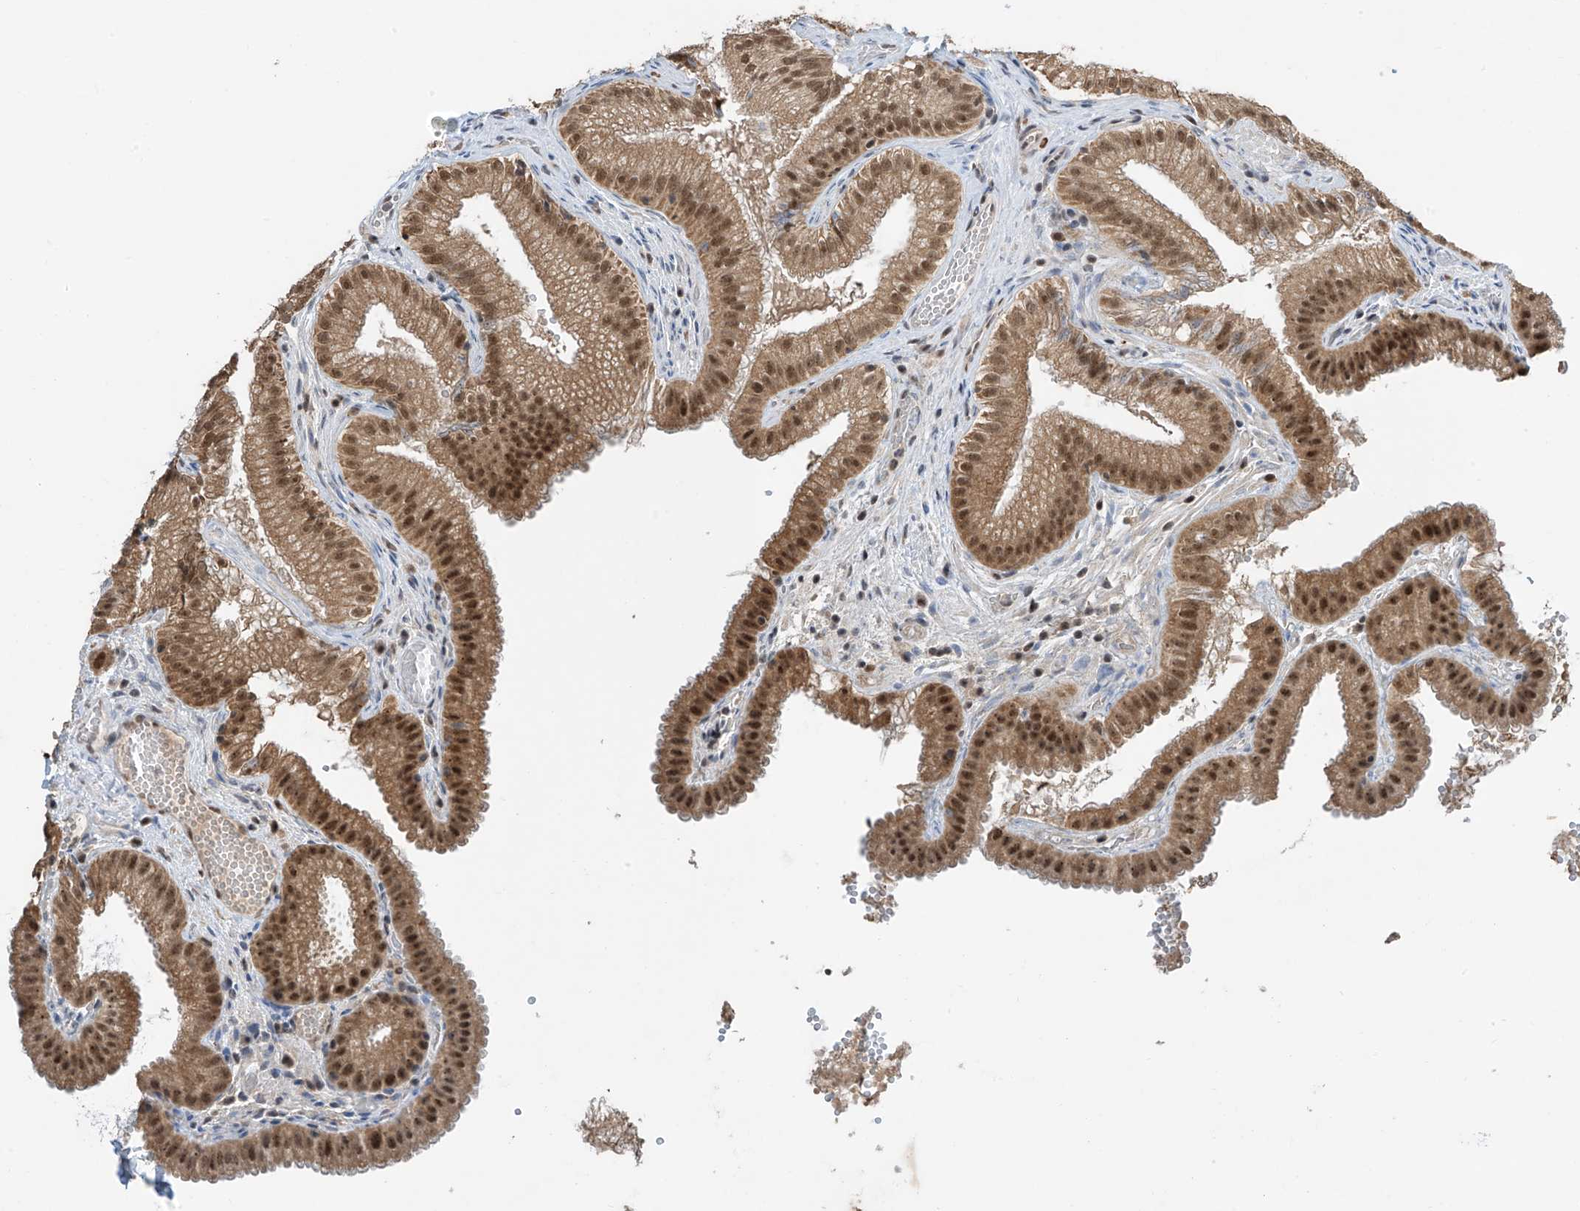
{"staining": {"intensity": "moderate", "quantity": ">75%", "location": "cytoplasmic/membranous,nuclear"}, "tissue": "gallbladder", "cell_type": "Glandular cells", "image_type": "normal", "snomed": [{"axis": "morphology", "description": "Normal tissue, NOS"}, {"axis": "topography", "description": "Gallbladder"}], "caption": "Gallbladder stained with a brown dye displays moderate cytoplasmic/membranous,nuclear positive expression in approximately >75% of glandular cells.", "gene": "RPAIN", "patient": {"sex": "female", "age": 30}}